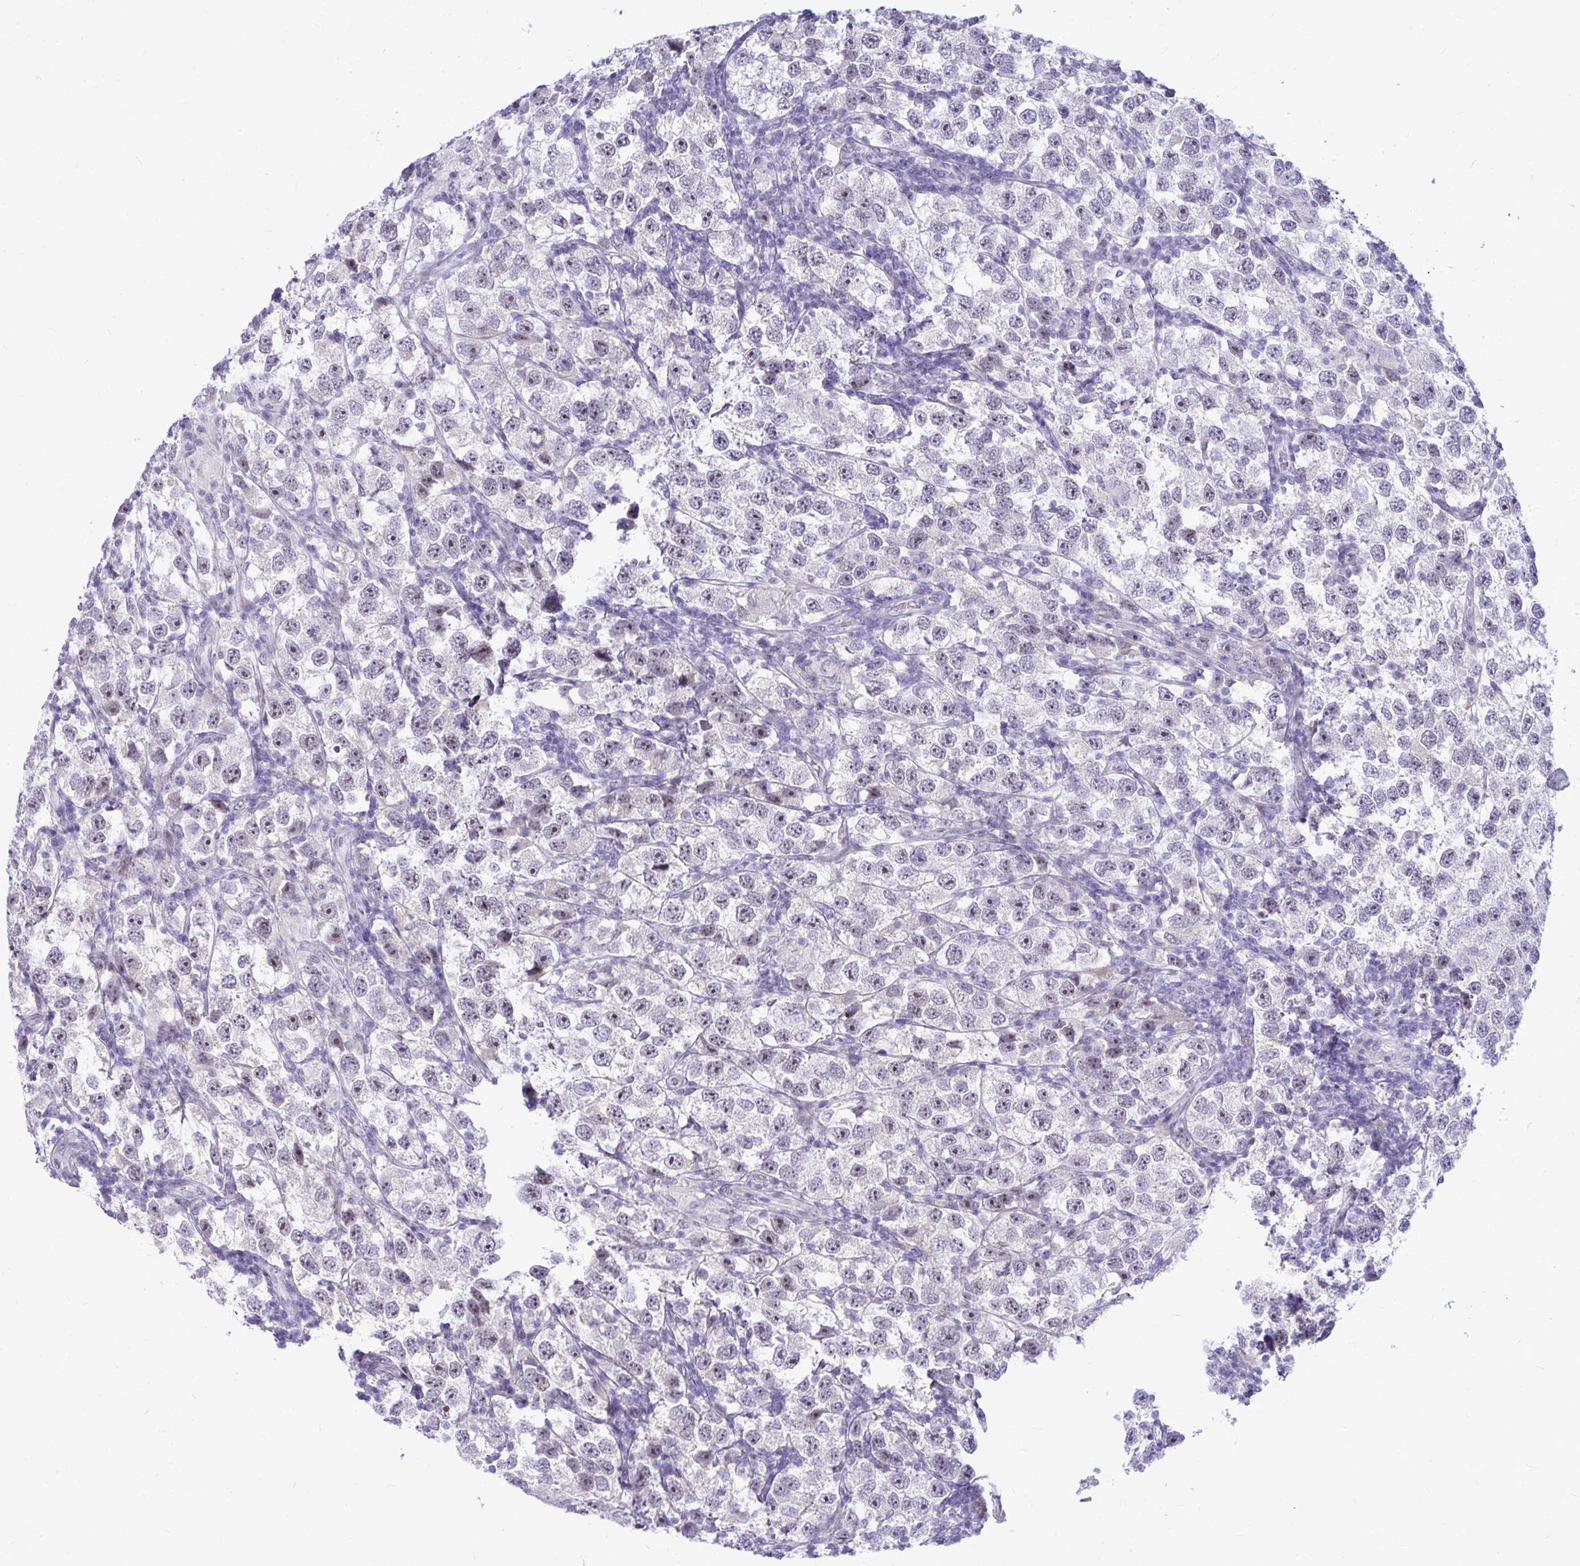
{"staining": {"intensity": "moderate", "quantity": "<25%", "location": "nuclear"}, "tissue": "testis cancer", "cell_type": "Tumor cells", "image_type": "cancer", "snomed": [{"axis": "morphology", "description": "Seminoma, NOS"}, {"axis": "topography", "description": "Testis"}], "caption": "Approximately <25% of tumor cells in testis seminoma display moderate nuclear protein expression as visualized by brown immunohistochemical staining.", "gene": "ZSCAN25", "patient": {"sex": "male", "age": 26}}